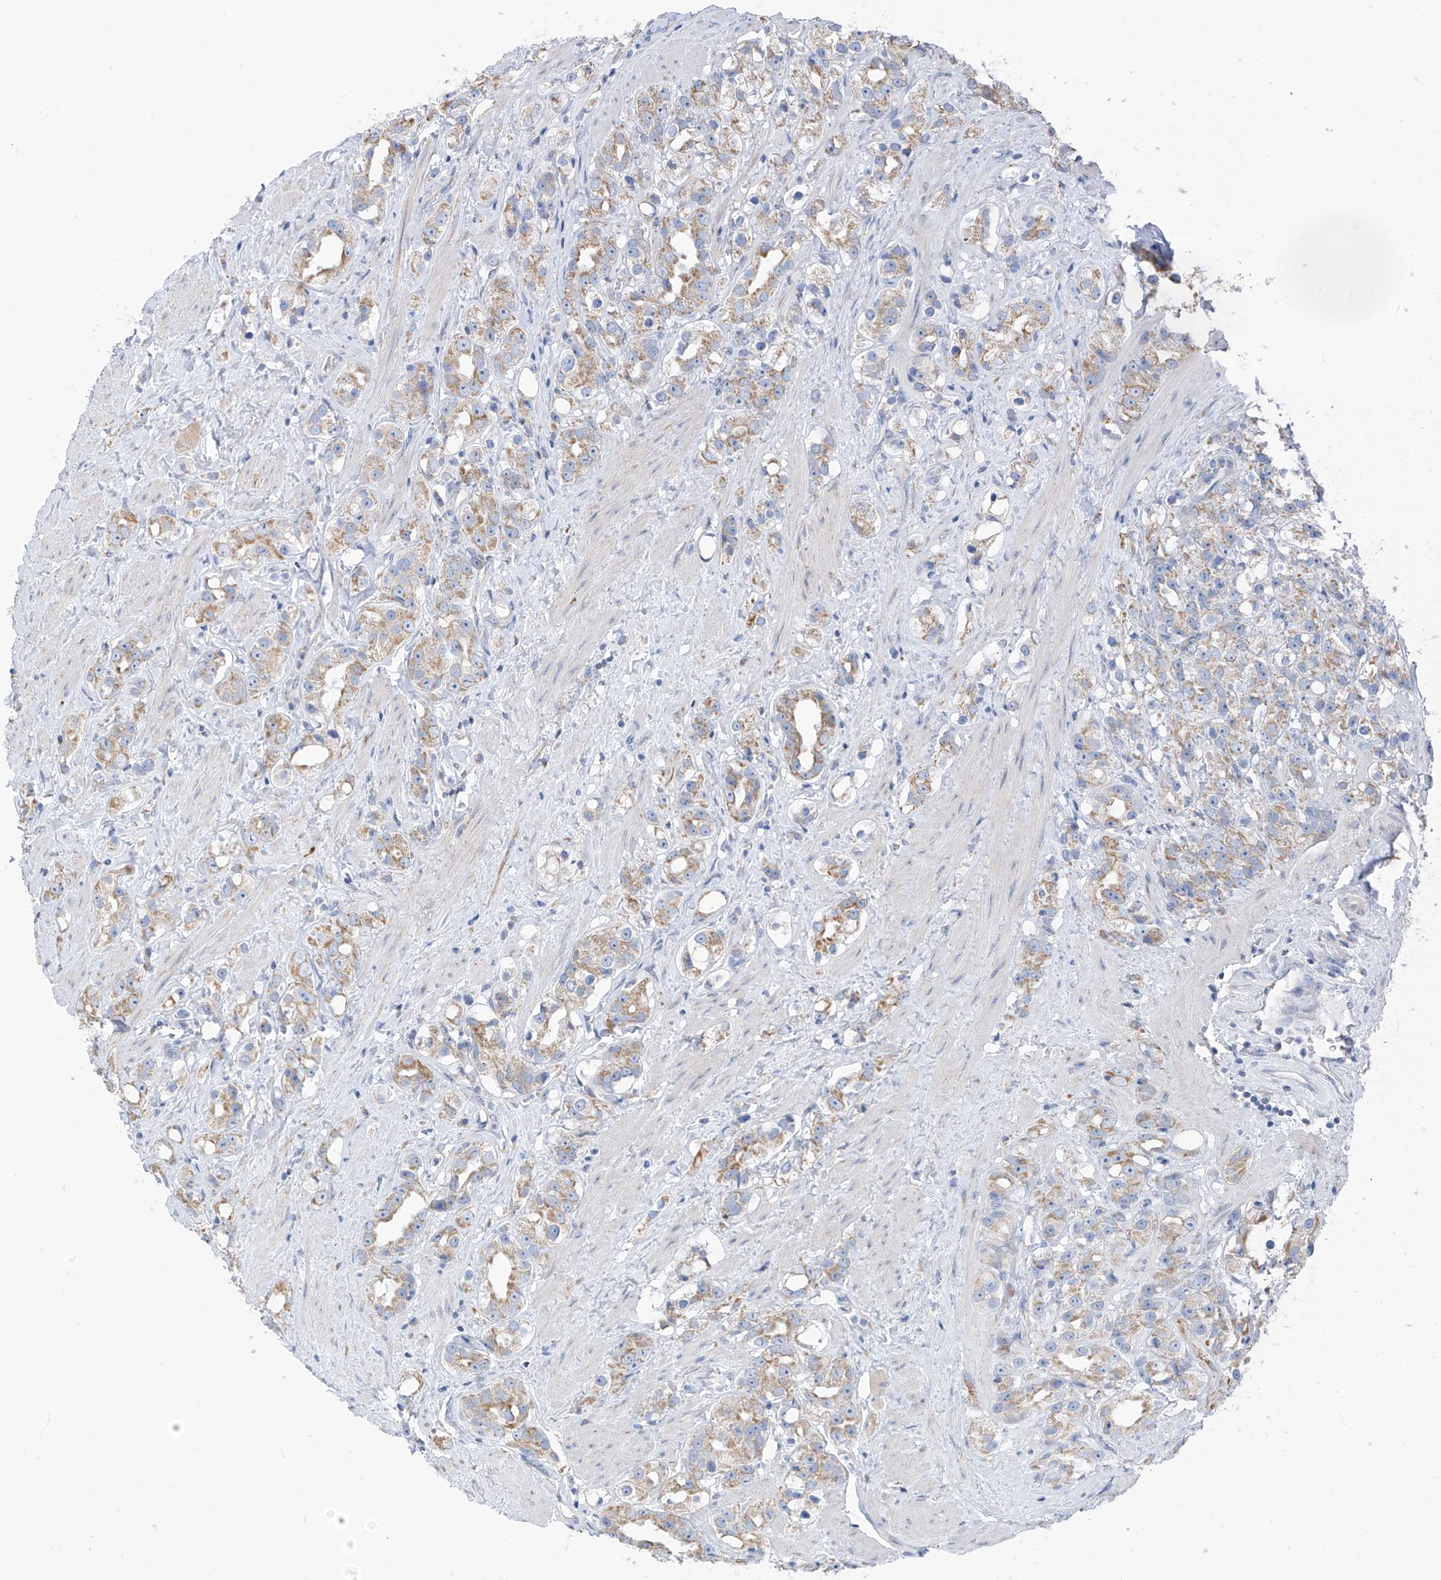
{"staining": {"intensity": "weak", "quantity": ">75%", "location": "cytoplasmic/membranous"}, "tissue": "prostate cancer", "cell_type": "Tumor cells", "image_type": "cancer", "snomed": [{"axis": "morphology", "description": "Adenocarcinoma, NOS"}, {"axis": "topography", "description": "Prostate"}], "caption": "An image of human prostate adenocarcinoma stained for a protein demonstrates weak cytoplasmic/membranous brown staining in tumor cells.", "gene": "EOMES", "patient": {"sex": "male", "age": 79}}